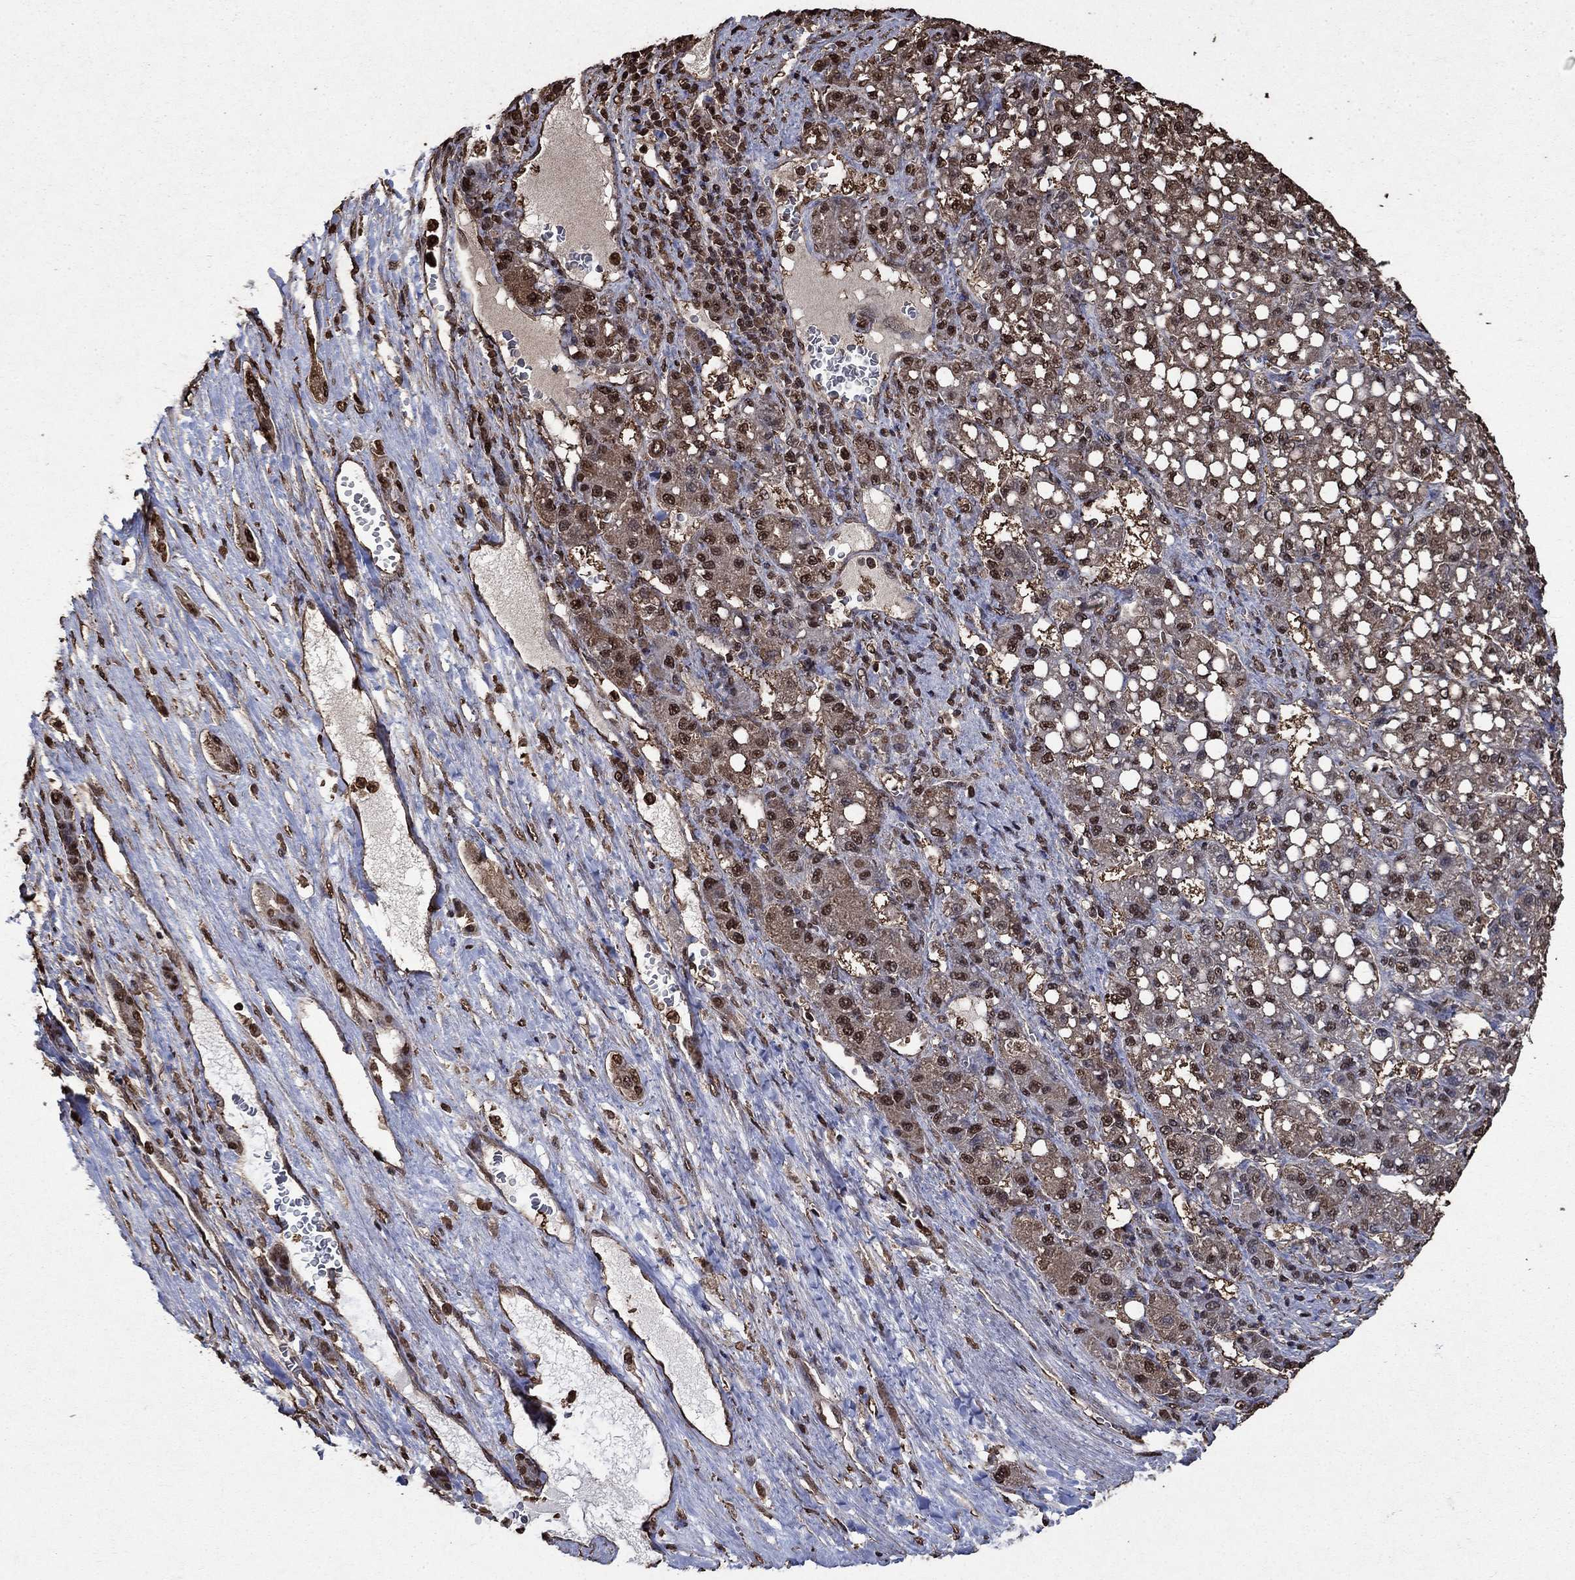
{"staining": {"intensity": "moderate", "quantity": "<25%", "location": "cytoplasmic/membranous,nuclear"}, "tissue": "liver cancer", "cell_type": "Tumor cells", "image_type": "cancer", "snomed": [{"axis": "morphology", "description": "Carcinoma, Hepatocellular, NOS"}, {"axis": "topography", "description": "Liver"}], "caption": "Protein analysis of liver cancer tissue displays moderate cytoplasmic/membranous and nuclear positivity in about <25% of tumor cells.", "gene": "GAPDH", "patient": {"sex": "female", "age": 65}}